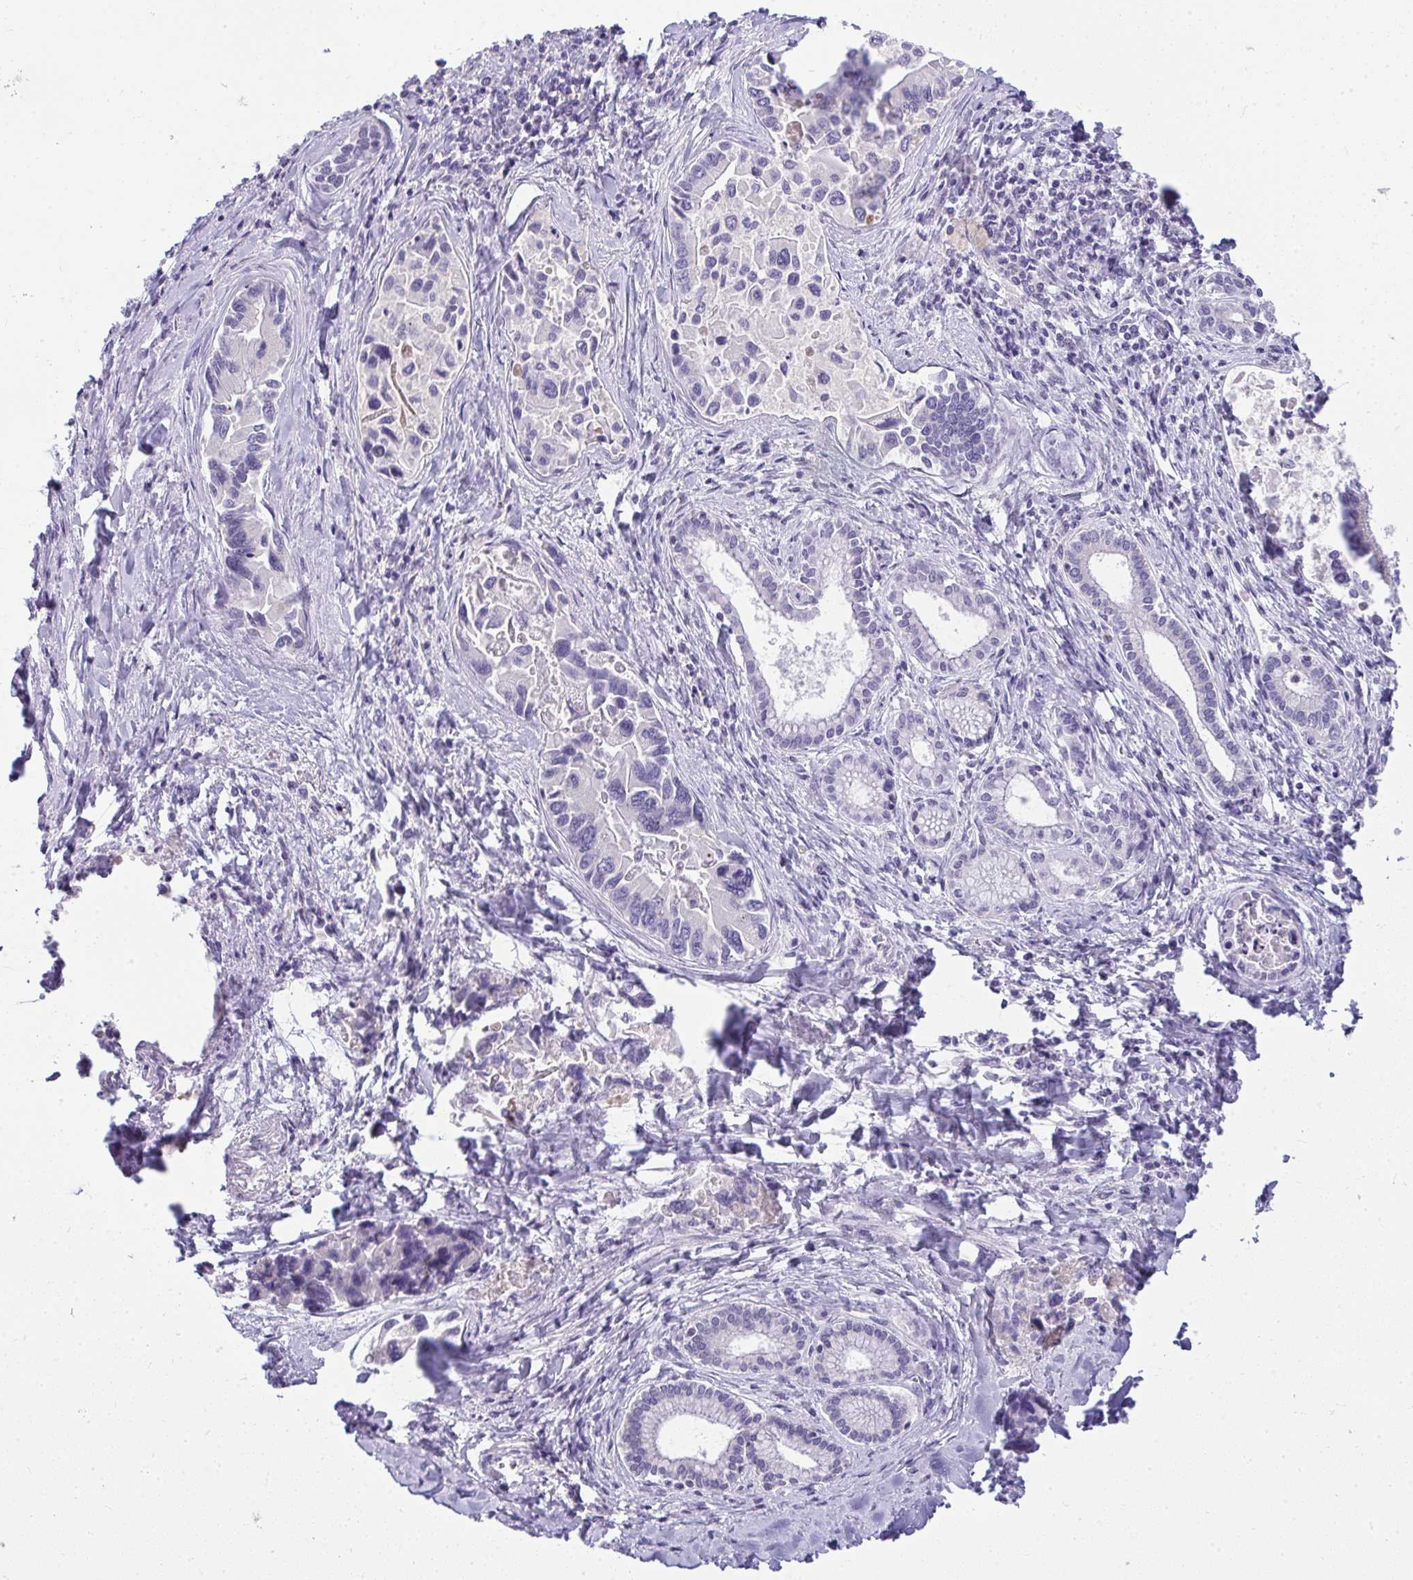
{"staining": {"intensity": "negative", "quantity": "none", "location": "none"}, "tissue": "liver cancer", "cell_type": "Tumor cells", "image_type": "cancer", "snomed": [{"axis": "morphology", "description": "Cholangiocarcinoma"}, {"axis": "topography", "description": "Liver"}], "caption": "An image of liver cancer stained for a protein shows no brown staining in tumor cells.", "gene": "VPS4B", "patient": {"sex": "male", "age": 66}}